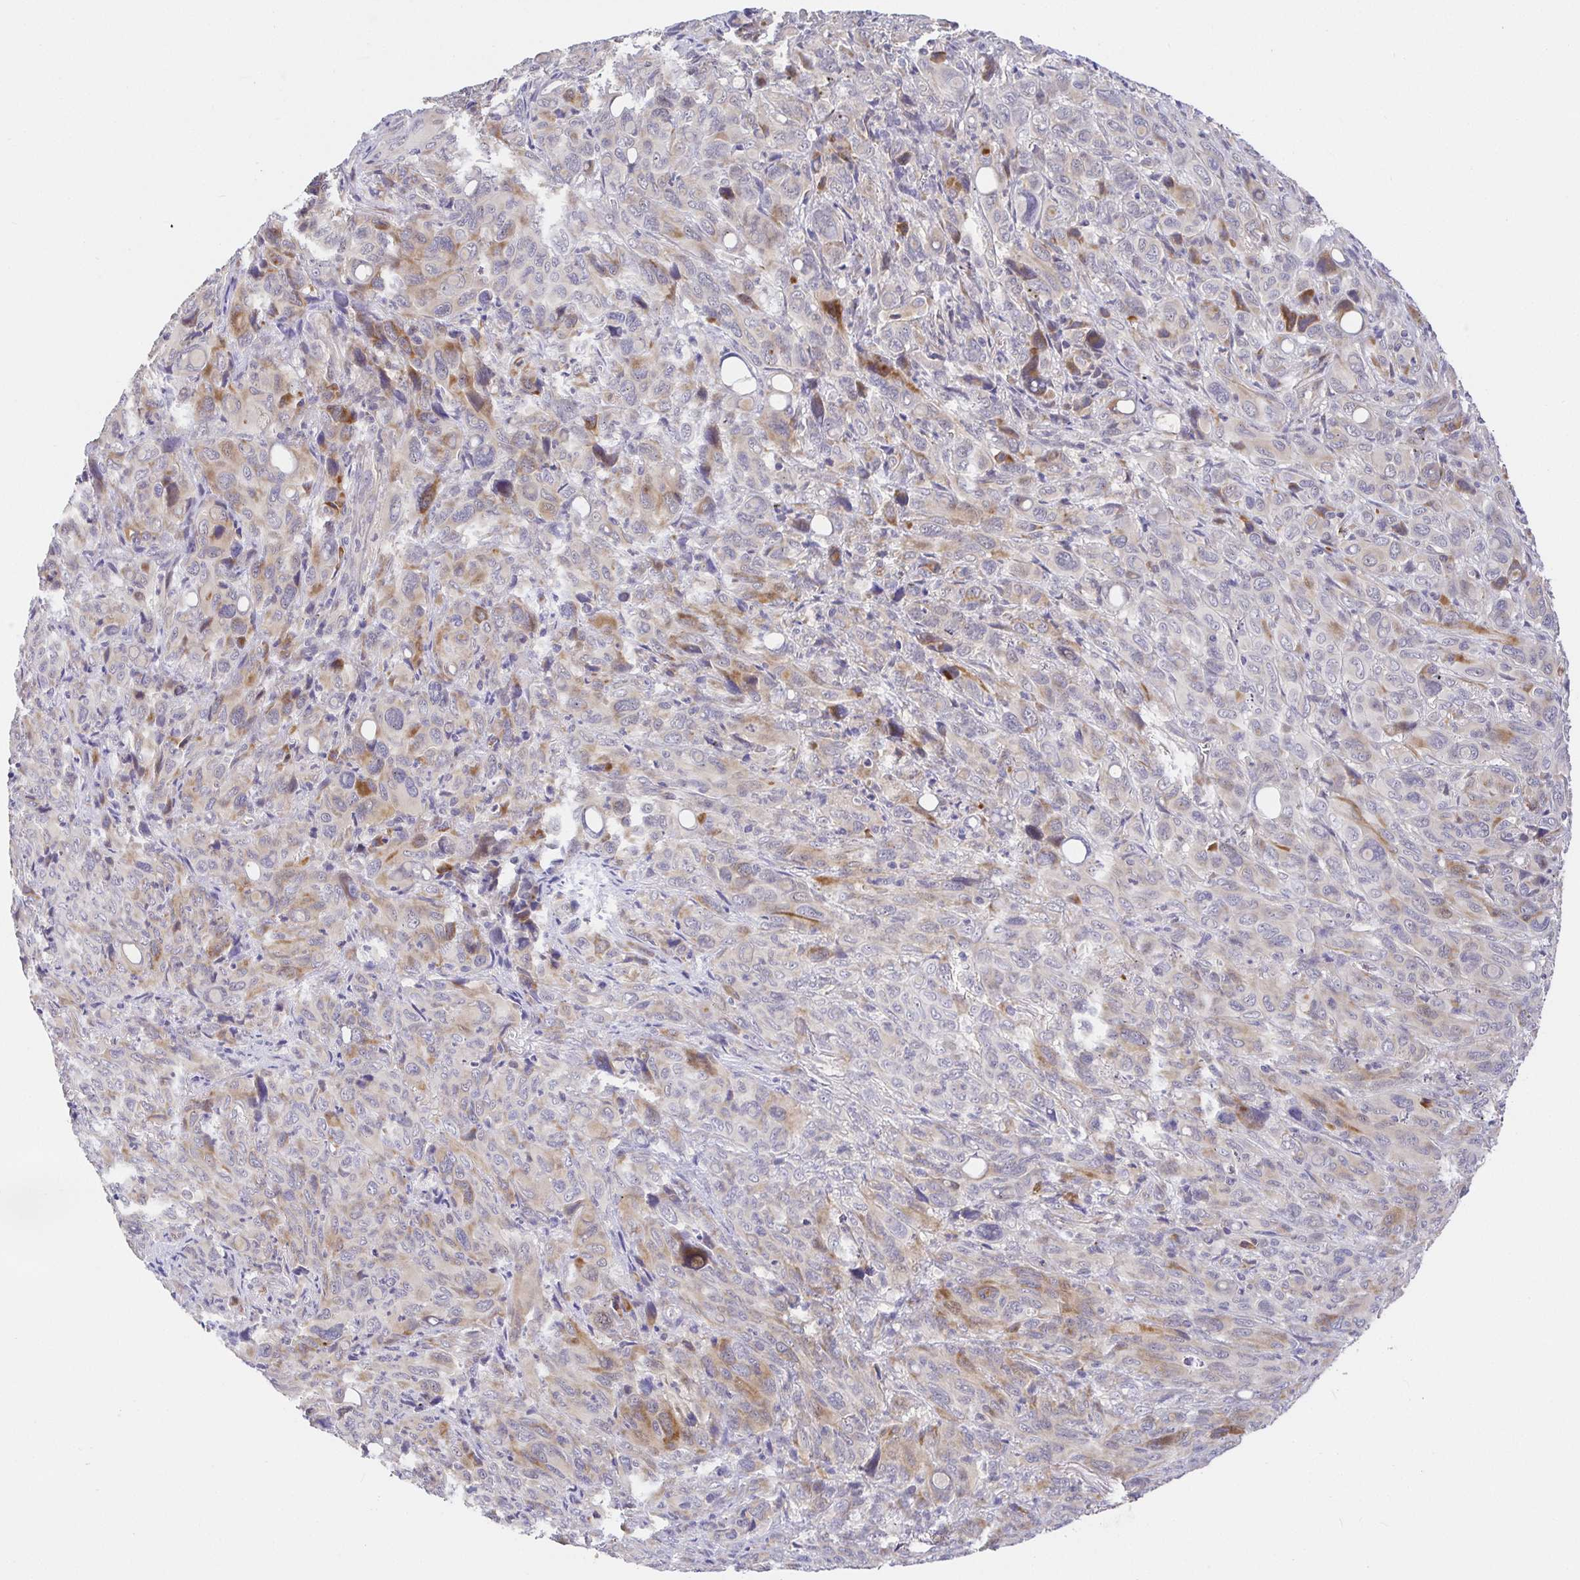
{"staining": {"intensity": "weak", "quantity": "<25%", "location": "cytoplasmic/membranous"}, "tissue": "melanoma", "cell_type": "Tumor cells", "image_type": "cancer", "snomed": [{"axis": "morphology", "description": "Malignant melanoma, Metastatic site"}, {"axis": "topography", "description": "Lung"}], "caption": "Immunohistochemistry (IHC) photomicrograph of neoplastic tissue: human melanoma stained with DAB (3,3'-diaminobenzidine) reveals no significant protein expression in tumor cells. Brightfield microscopy of immunohistochemistry (IHC) stained with DAB (3,3'-diaminobenzidine) (brown) and hematoxylin (blue), captured at high magnification.", "gene": "ZDHHC11", "patient": {"sex": "male", "age": 48}}